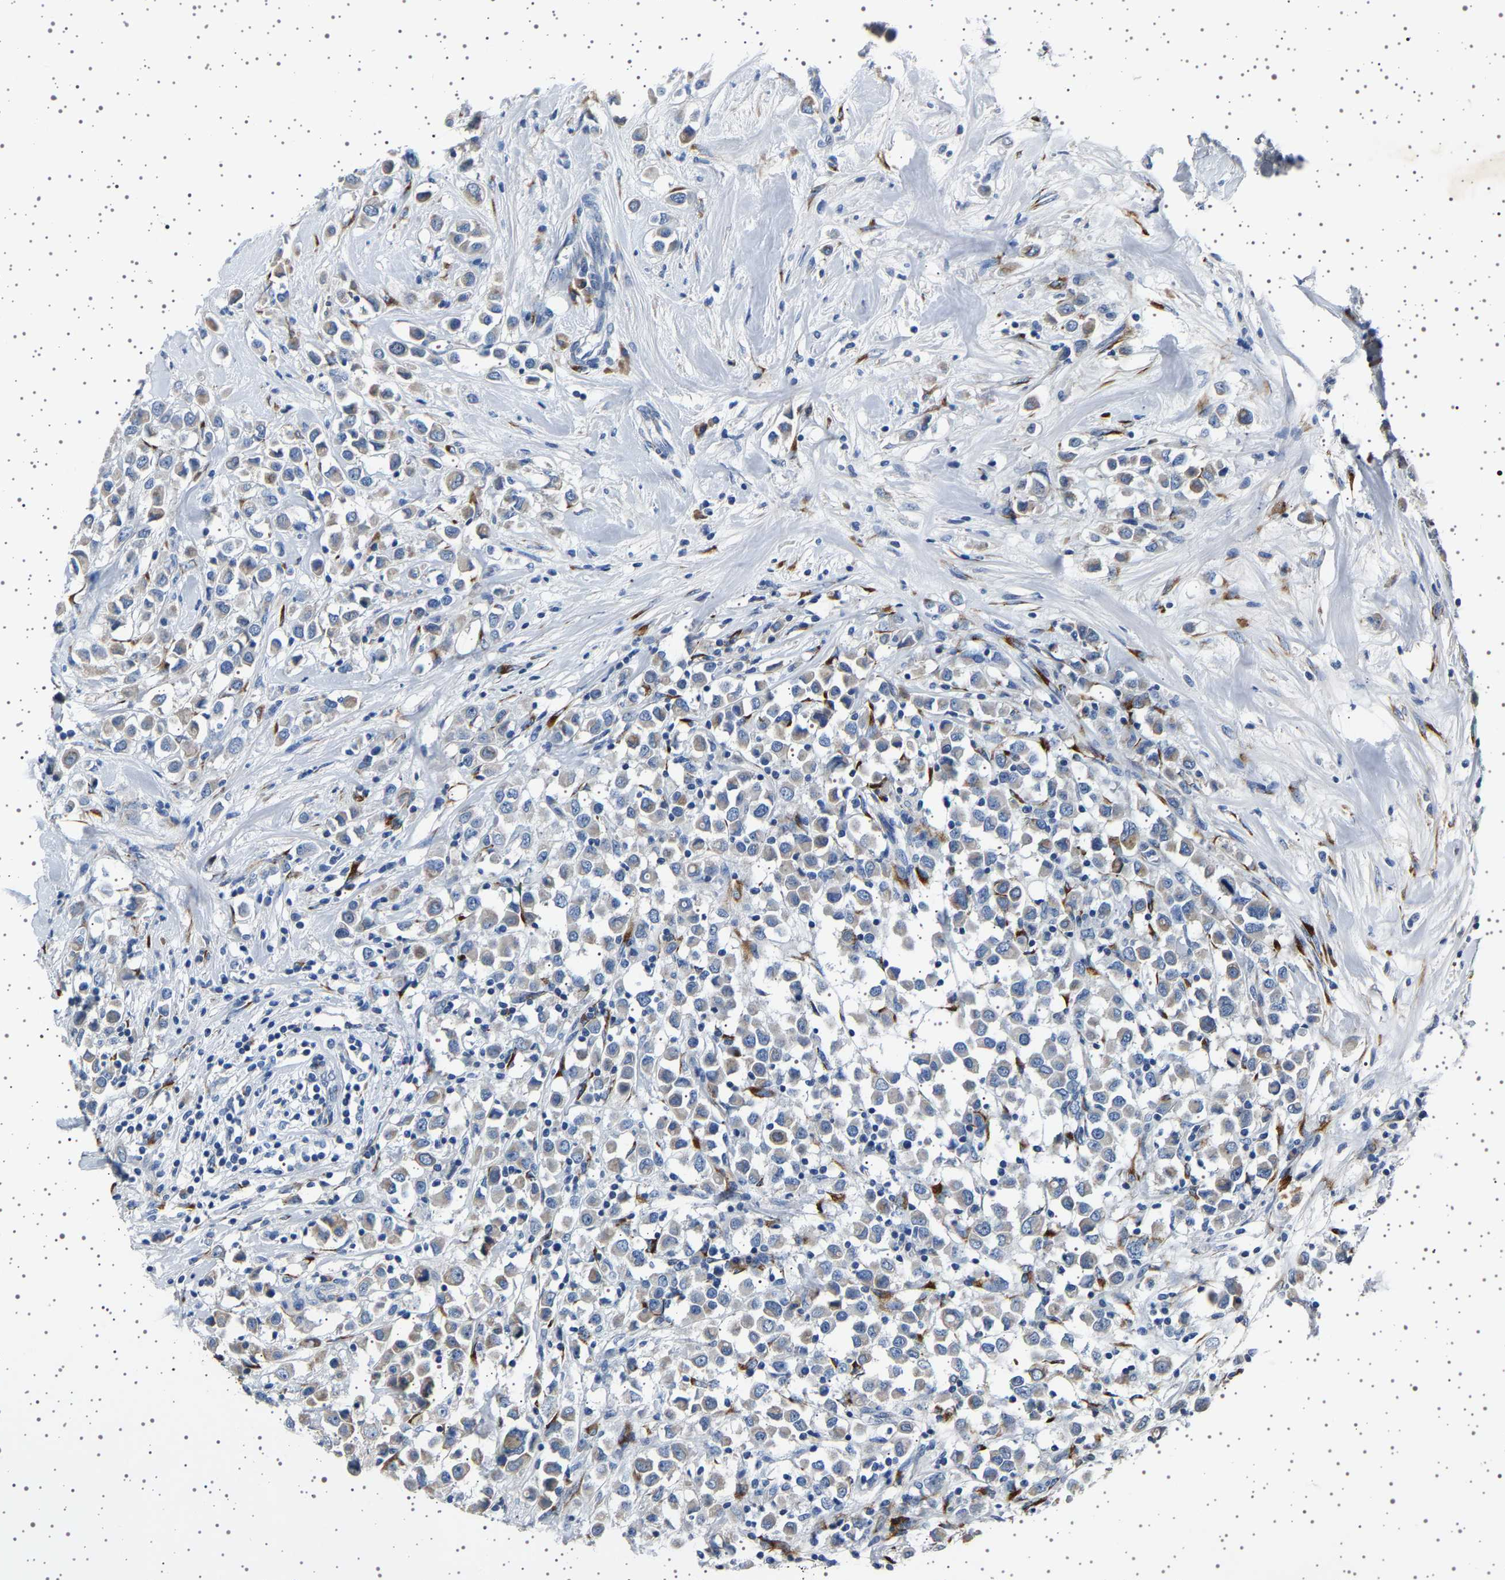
{"staining": {"intensity": "weak", "quantity": "25%-75%", "location": "cytoplasmic/membranous"}, "tissue": "breast cancer", "cell_type": "Tumor cells", "image_type": "cancer", "snomed": [{"axis": "morphology", "description": "Duct carcinoma"}, {"axis": "topography", "description": "Breast"}], "caption": "Tumor cells exhibit low levels of weak cytoplasmic/membranous expression in approximately 25%-75% of cells in invasive ductal carcinoma (breast). (Stains: DAB (3,3'-diaminobenzidine) in brown, nuclei in blue, Microscopy: brightfield microscopy at high magnification).", "gene": "FTCD", "patient": {"sex": "female", "age": 61}}